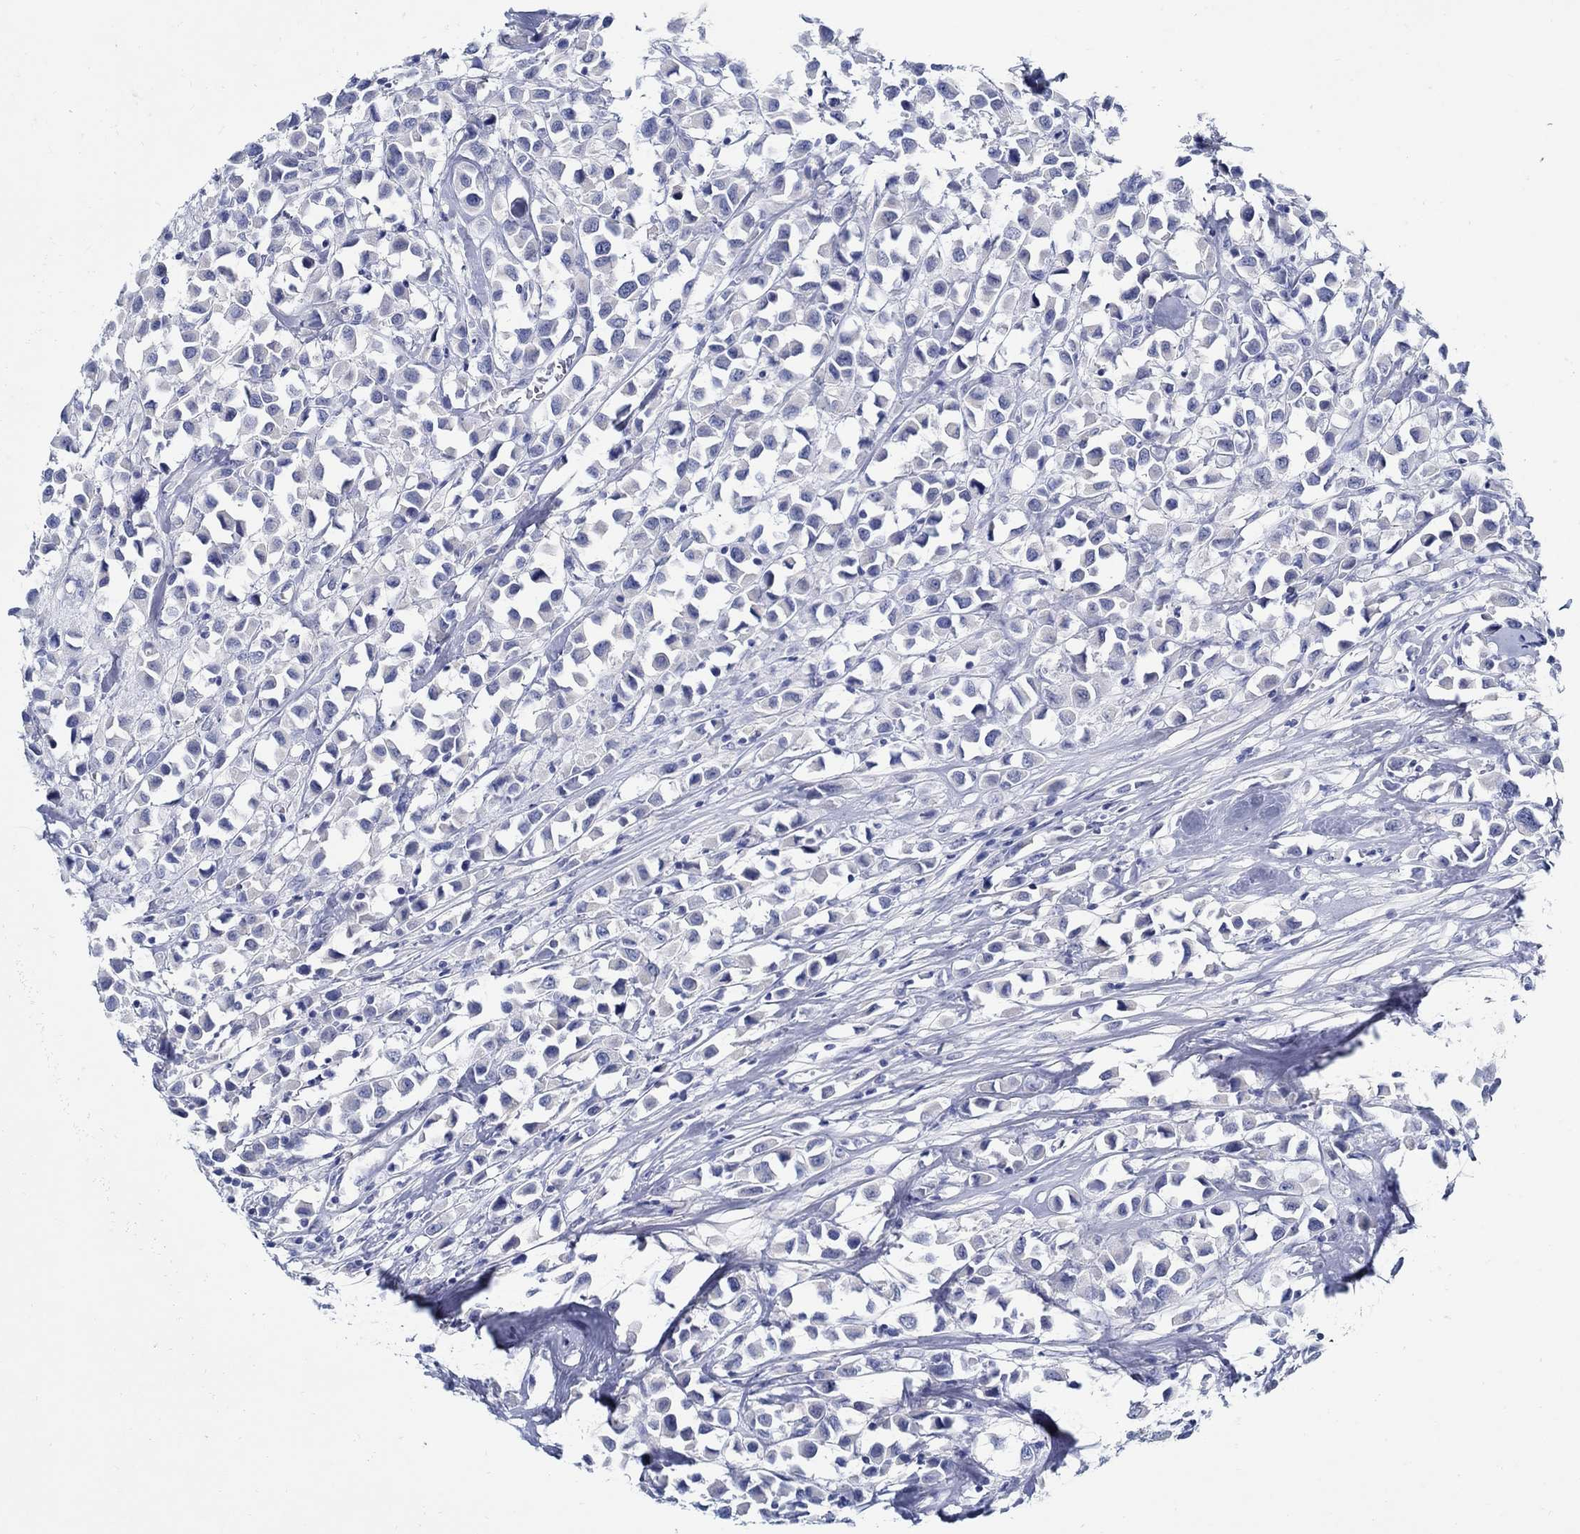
{"staining": {"intensity": "negative", "quantity": "none", "location": "none"}, "tissue": "breast cancer", "cell_type": "Tumor cells", "image_type": "cancer", "snomed": [{"axis": "morphology", "description": "Duct carcinoma"}, {"axis": "topography", "description": "Breast"}], "caption": "A high-resolution histopathology image shows immunohistochemistry staining of breast cancer, which demonstrates no significant expression in tumor cells.", "gene": "PAX9", "patient": {"sex": "female", "age": 61}}